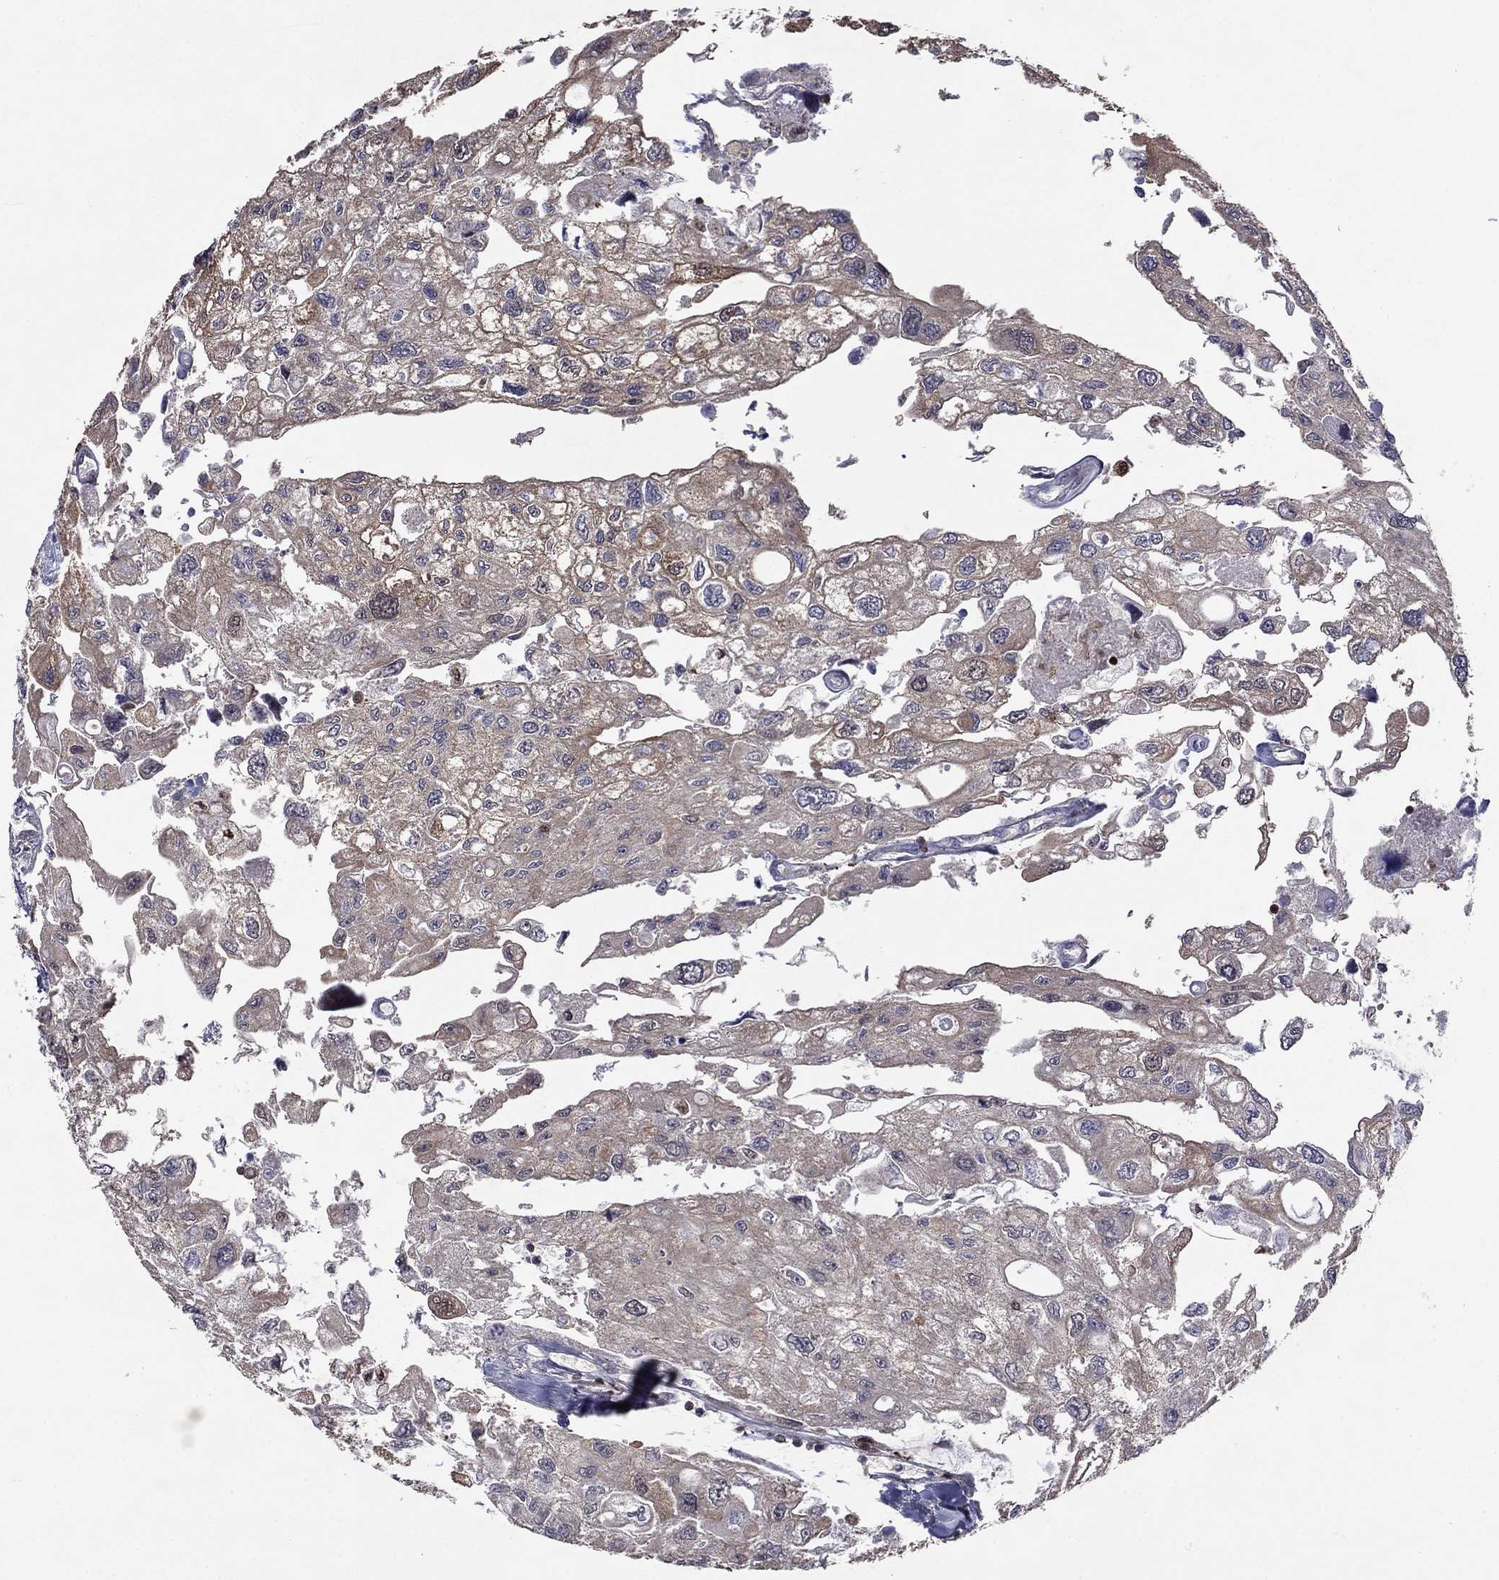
{"staining": {"intensity": "moderate", "quantity": "<25%", "location": "cytoplasmic/membranous"}, "tissue": "urothelial cancer", "cell_type": "Tumor cells", "image_type": "cancer", "snomed": [{"axis": "morphology", "description": "Urothelial carcinoma, High grade"}, {"axis": "topography", "description": "Urinary bladder"}], "caption": "Tumor cells exhibit moderate cytoplasmic/membranous staining in about <25% of cells in high-grade urothelial carcinoma.", "gene": "APPBP2", "patient": {"sex": "male", "age": 59}}